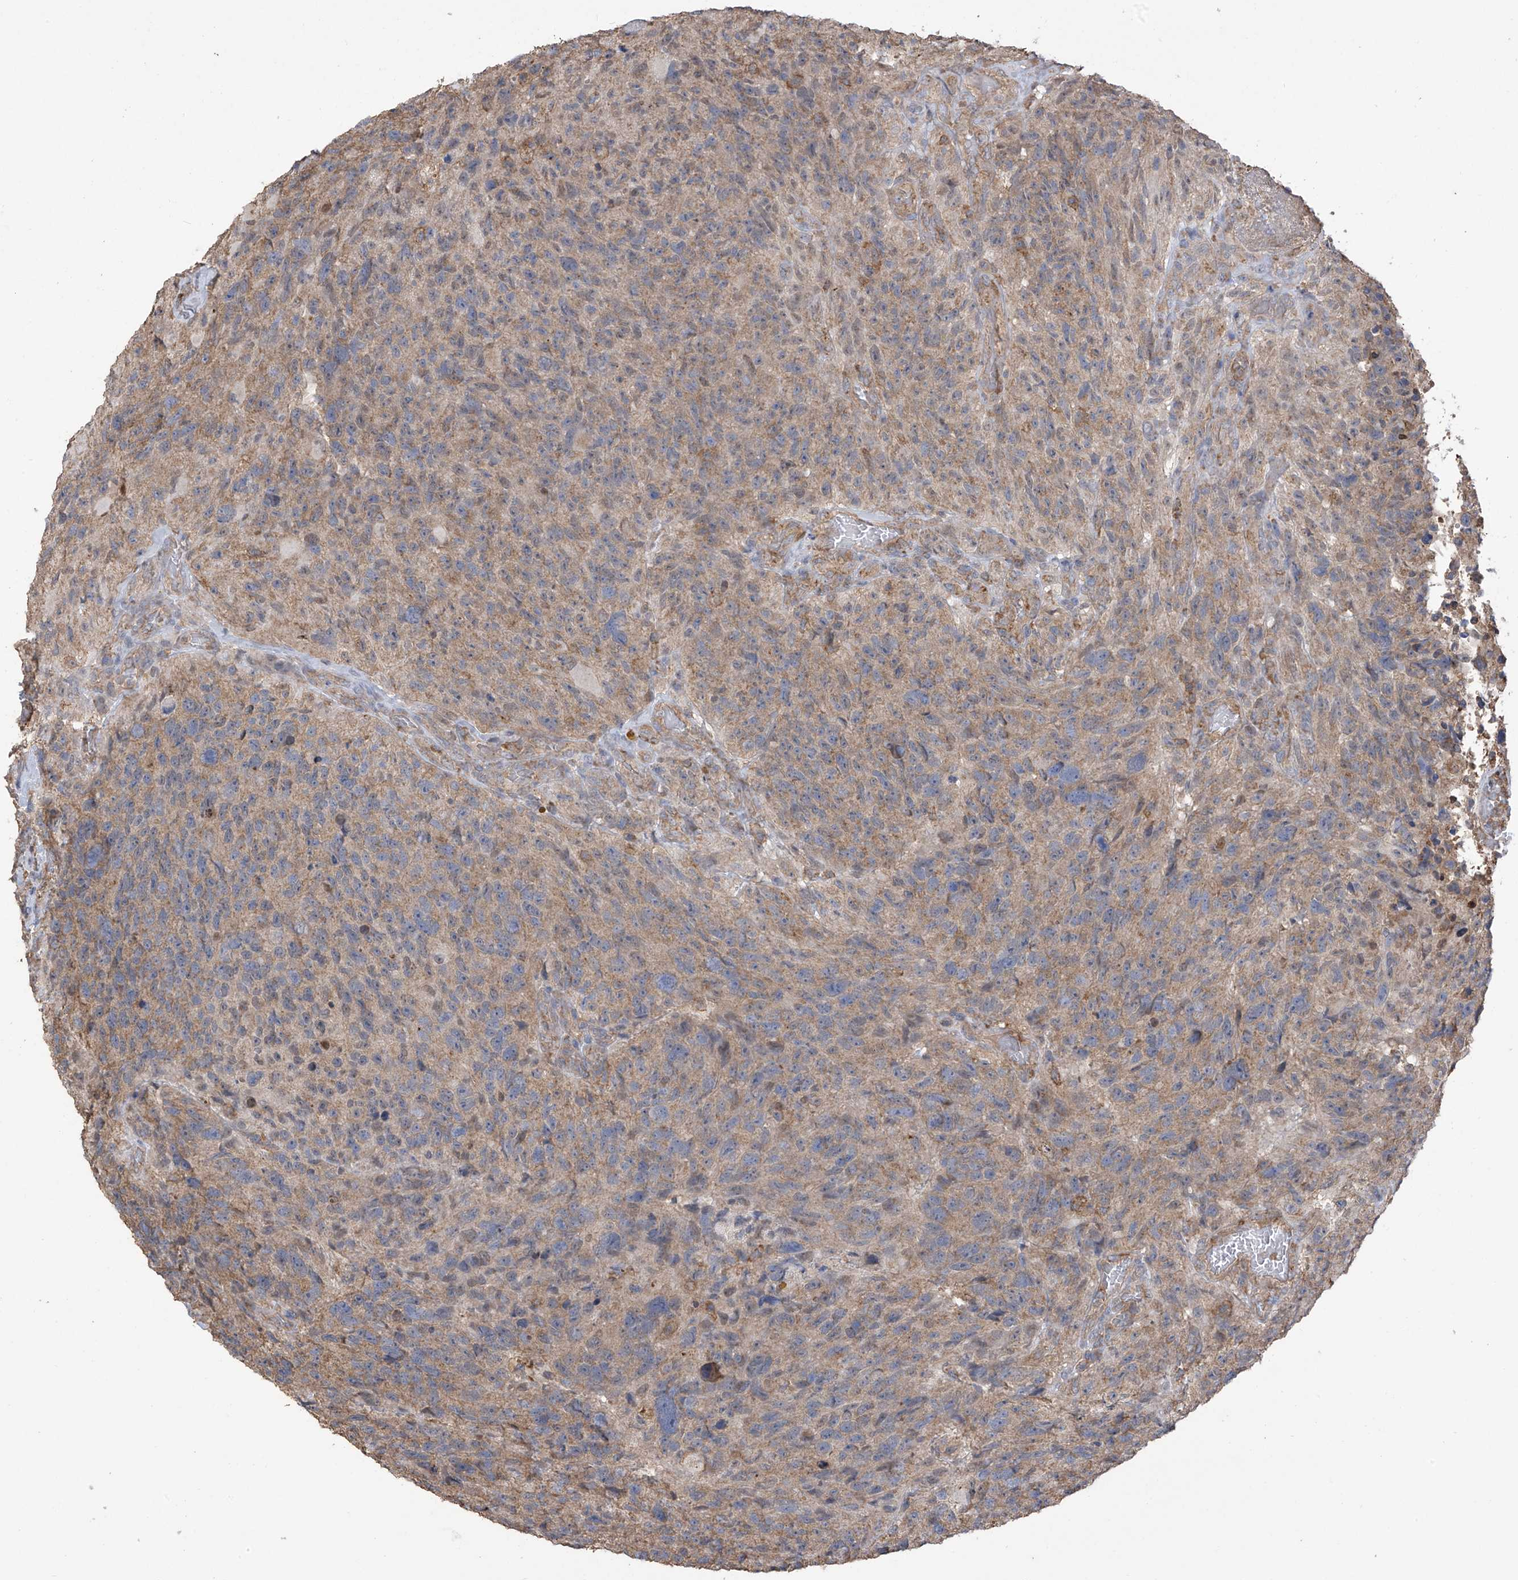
{"staining": {"intensity": "weak", "quantity": "<25%", "location": "cytoplasmic/membranous"}, "tissue": "glioma", "cell_type": "Tumor cells", "image_type": "cancer", "snomed": [{"axis": "morphology", "description": "Glioma, malignant, High grade"}, {"axis": "topography", "description": "Brain"}], "caption": "The IHC photomicrograph has no significant expression in tumor cells of glioma tissue.", "gene": "COX10", "patient": {"sex": "male", "age": 69}}